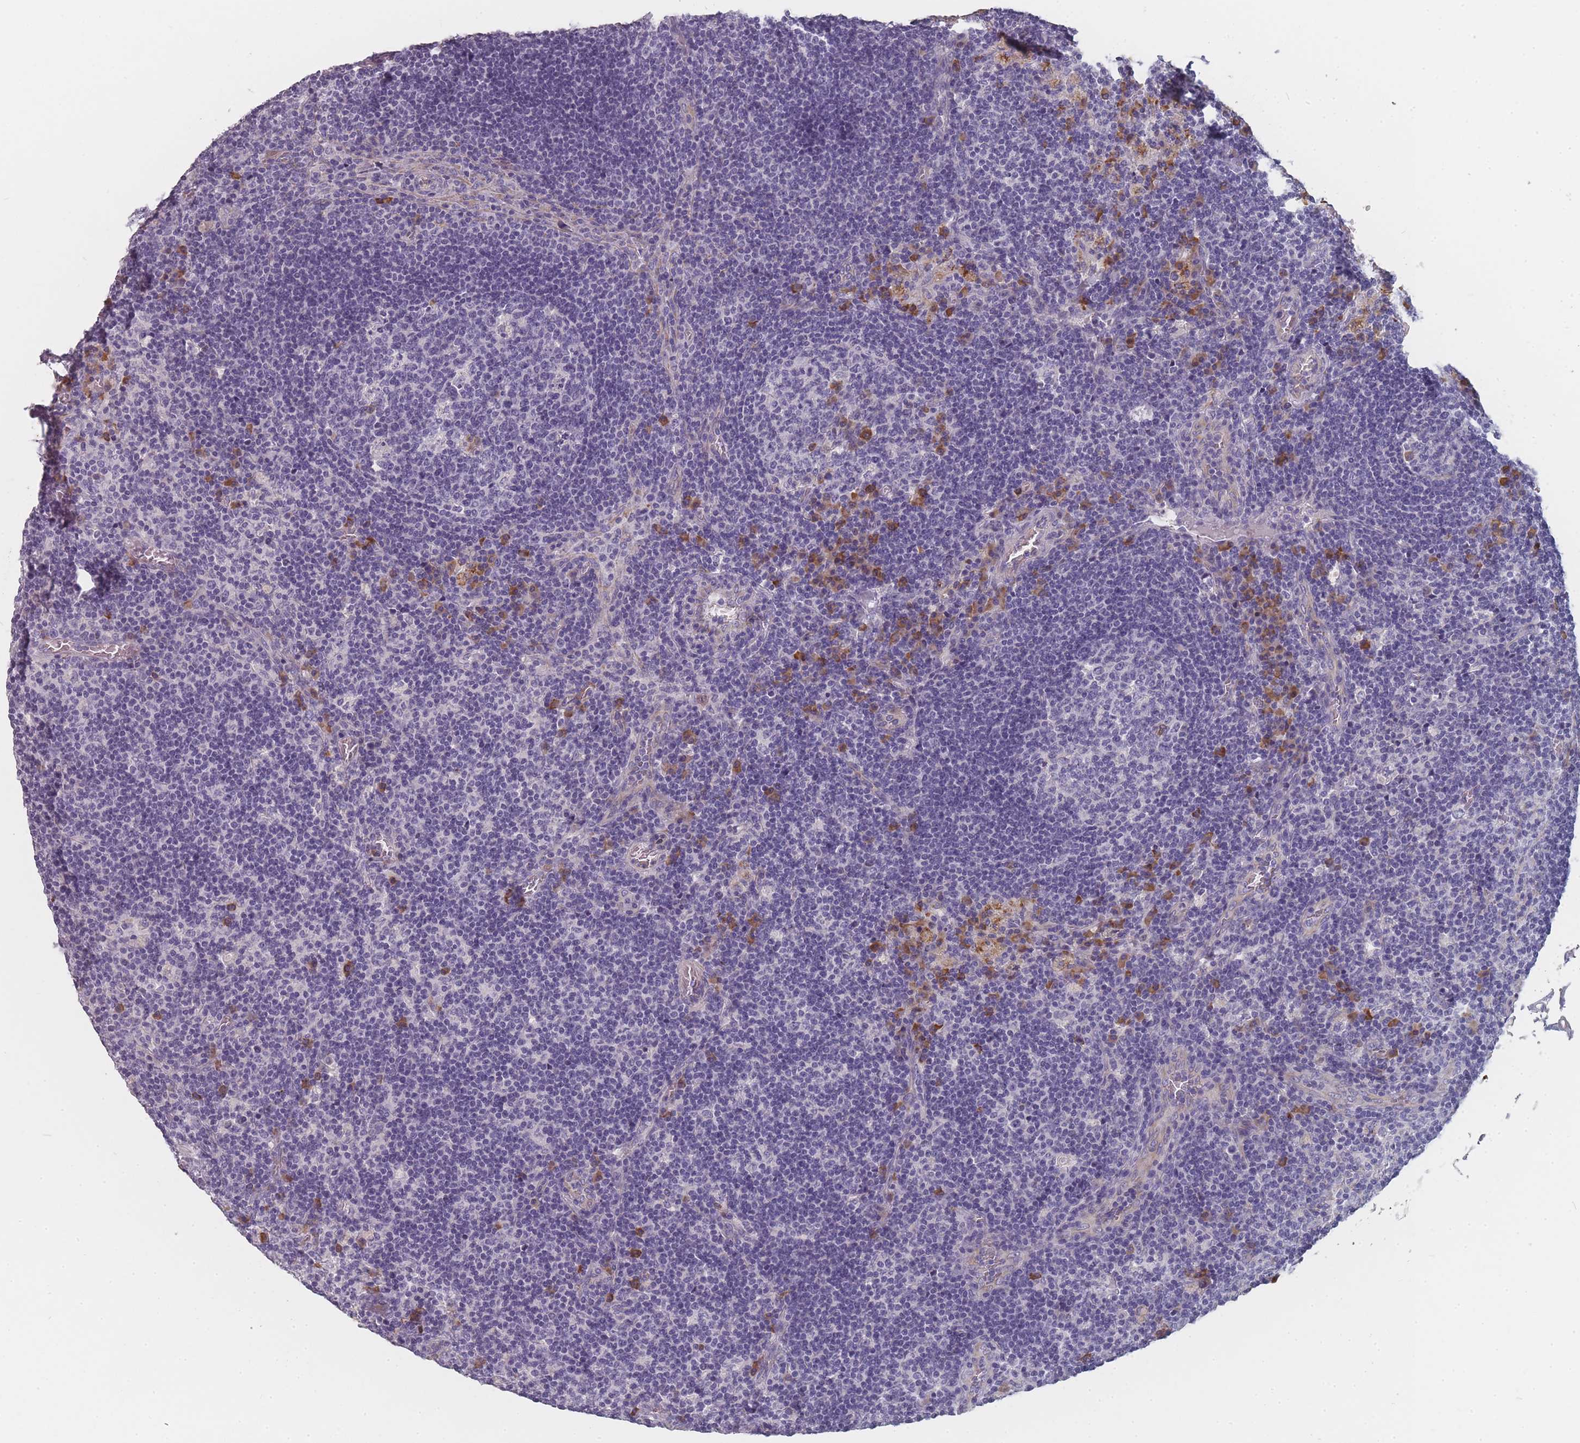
{"staining": {"intensity": "moderate", "quantity": "<25%", "location": "cytoplasmic/membranous"}, "tissue": "lymph node", "cell_type": "Germinal center cells", "image_type": "normal", "snomed": [{"axis": "morphology", "description": "Normal tissue, NOS"}, {"axis": "topography", "description": "Lymph node"}], "caption": "A low amount of moderate cytoplasmic/membranous expression is appreciated in about <25% of germinal center cells in unremarkable lymph node.", "gene": "SLC35E4", "patient": {"sex": "male", "age": 58}}